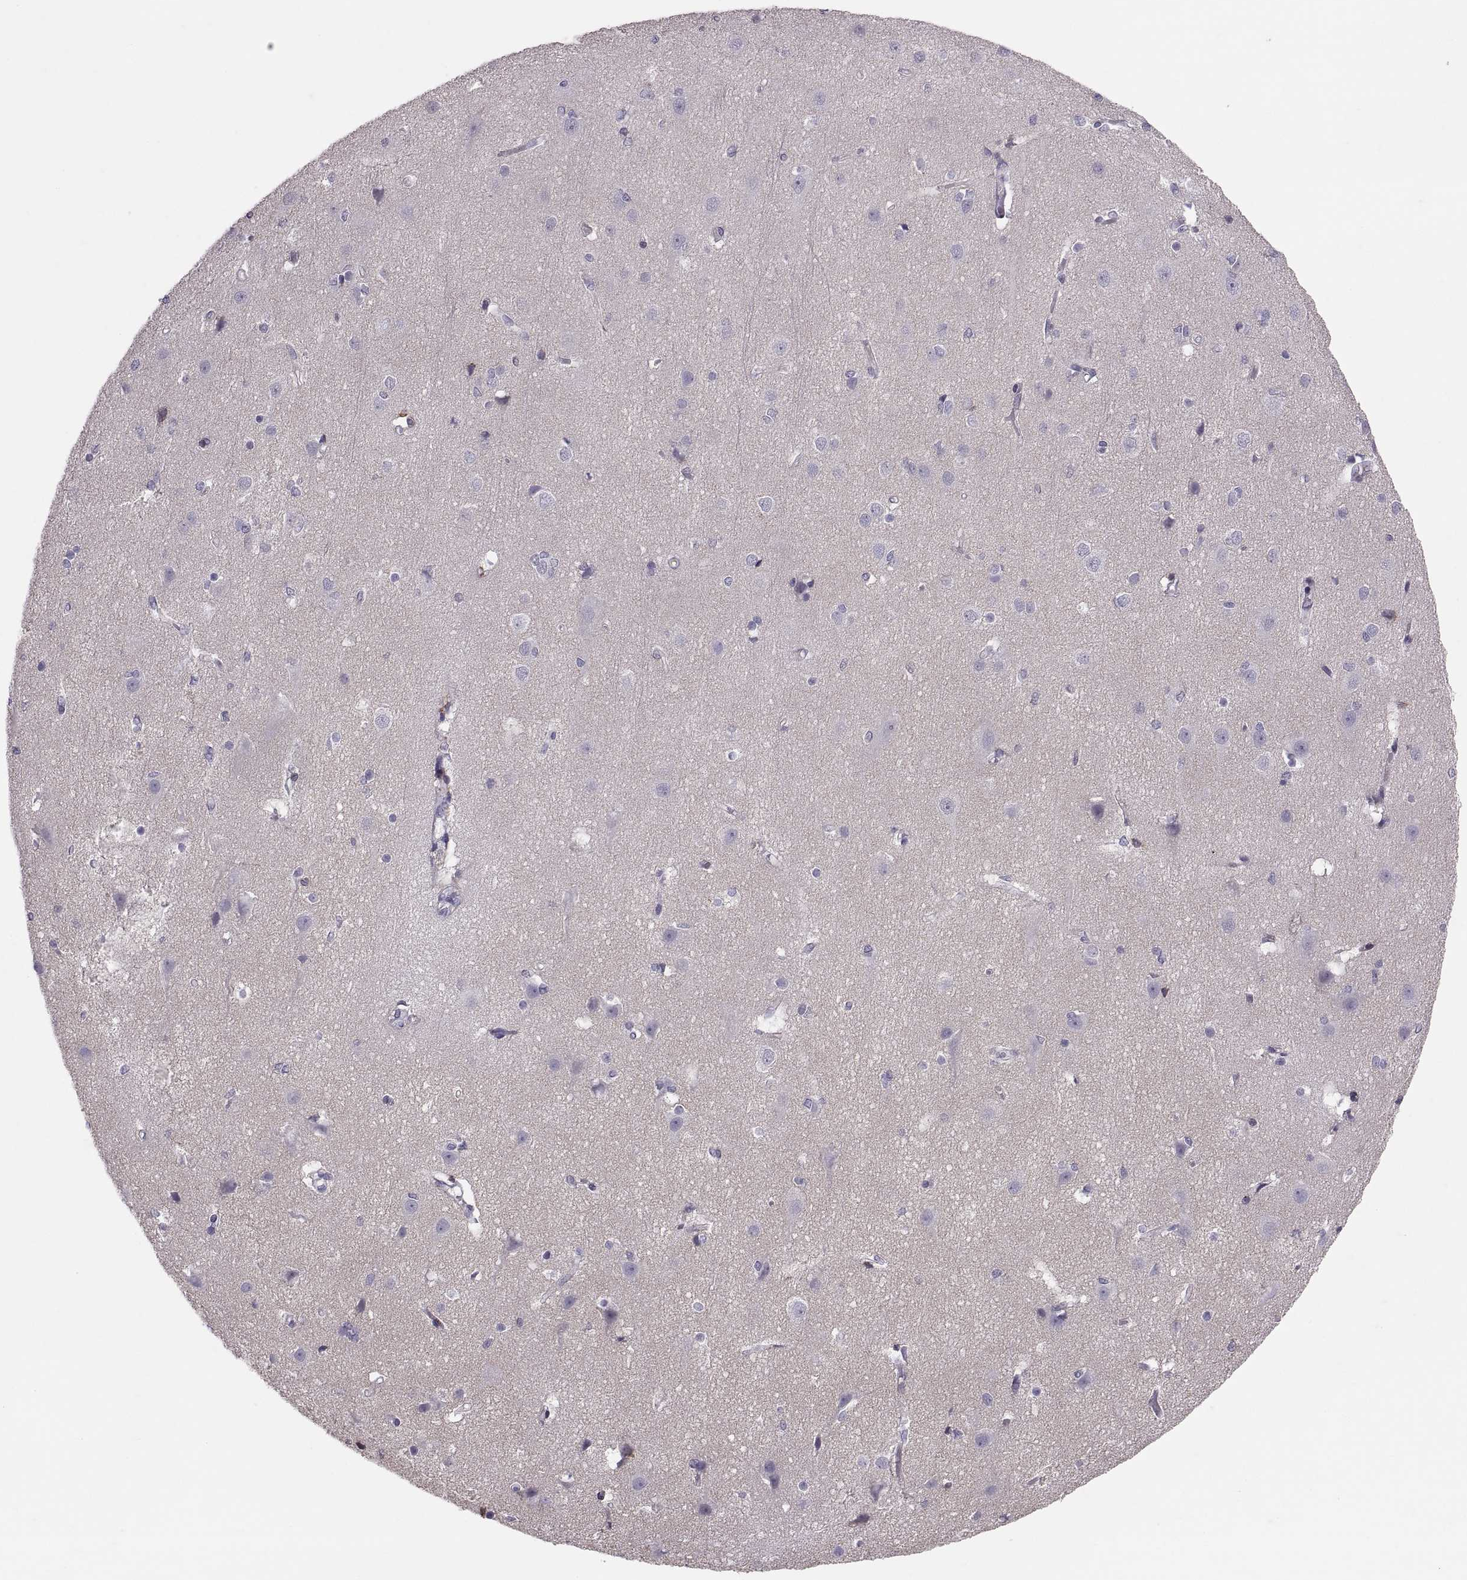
{"staining": {"intensity": "negative", "quantity": "none", "location": "none"}, "tissue": "cerebral cortex", "cell_type": "Endothelial cells", "image_type": "normal", "snomed": [{"axis": "morphology", "description": "Normal tissue, NOS"}, {"axis": "topography", "description": "Cerebral cortex"}], "caption": "Protein analysis of normal cerebral cortex displays no significant staining in endothelial cells.", "gene": "PTN", "patient": {"sex": "male", "age": 37}}